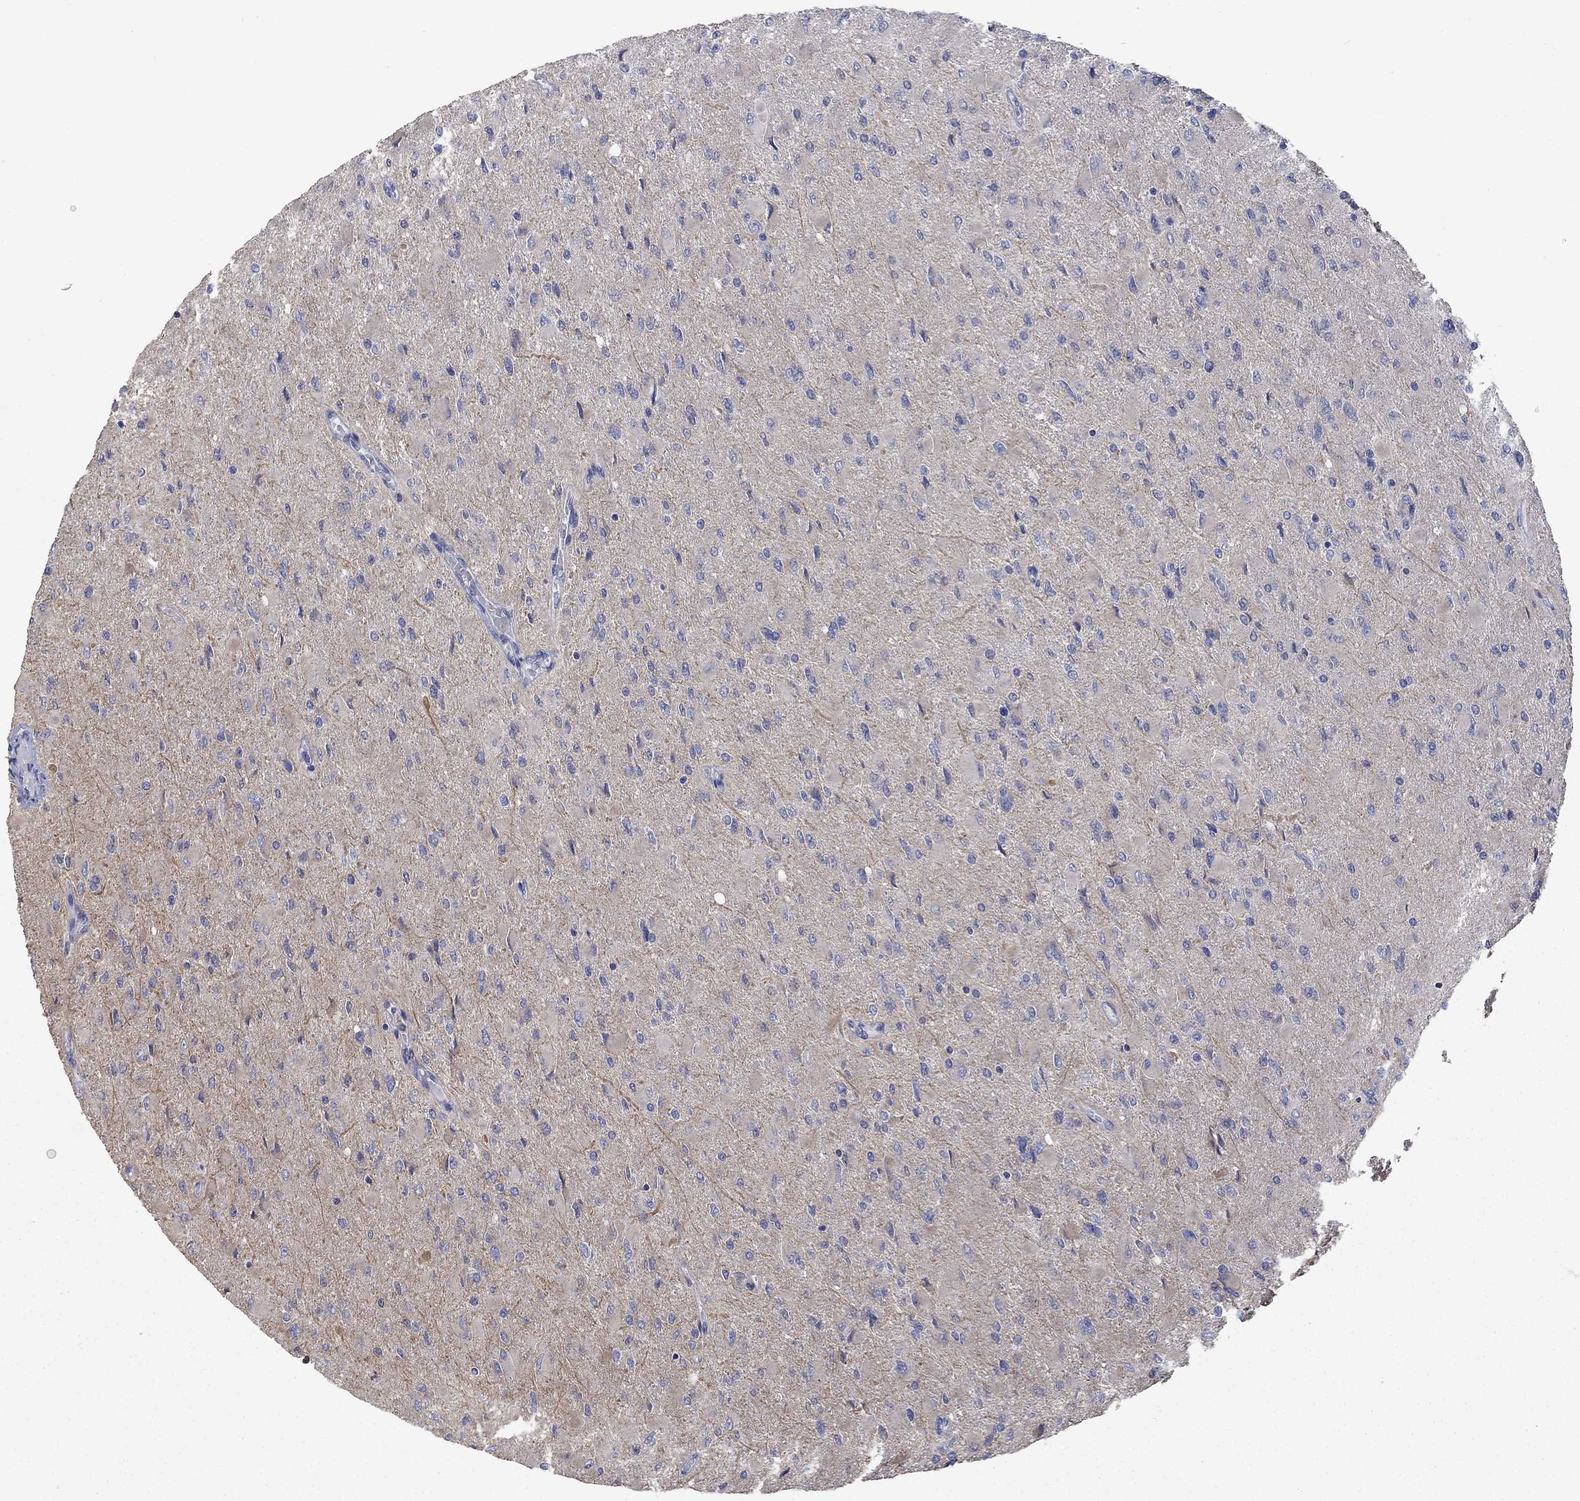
{"staining": {"intensity": "negative", "quantity": "none", "location": "none"}, "tissue": "glioma", "cell_type": "Tumor cells", "image_type": "cancer", "snomed": [{"axis": "morphology", "description": "Glioma, malignant, High grade"}, {"axis": "topography", "description": "Cerebral cortex"}], "caption": "Tumor cells are negative for brown protein staining in glioma.", "gene": "CAMKK2", "patient": {"sex": "female", "age": 36}}